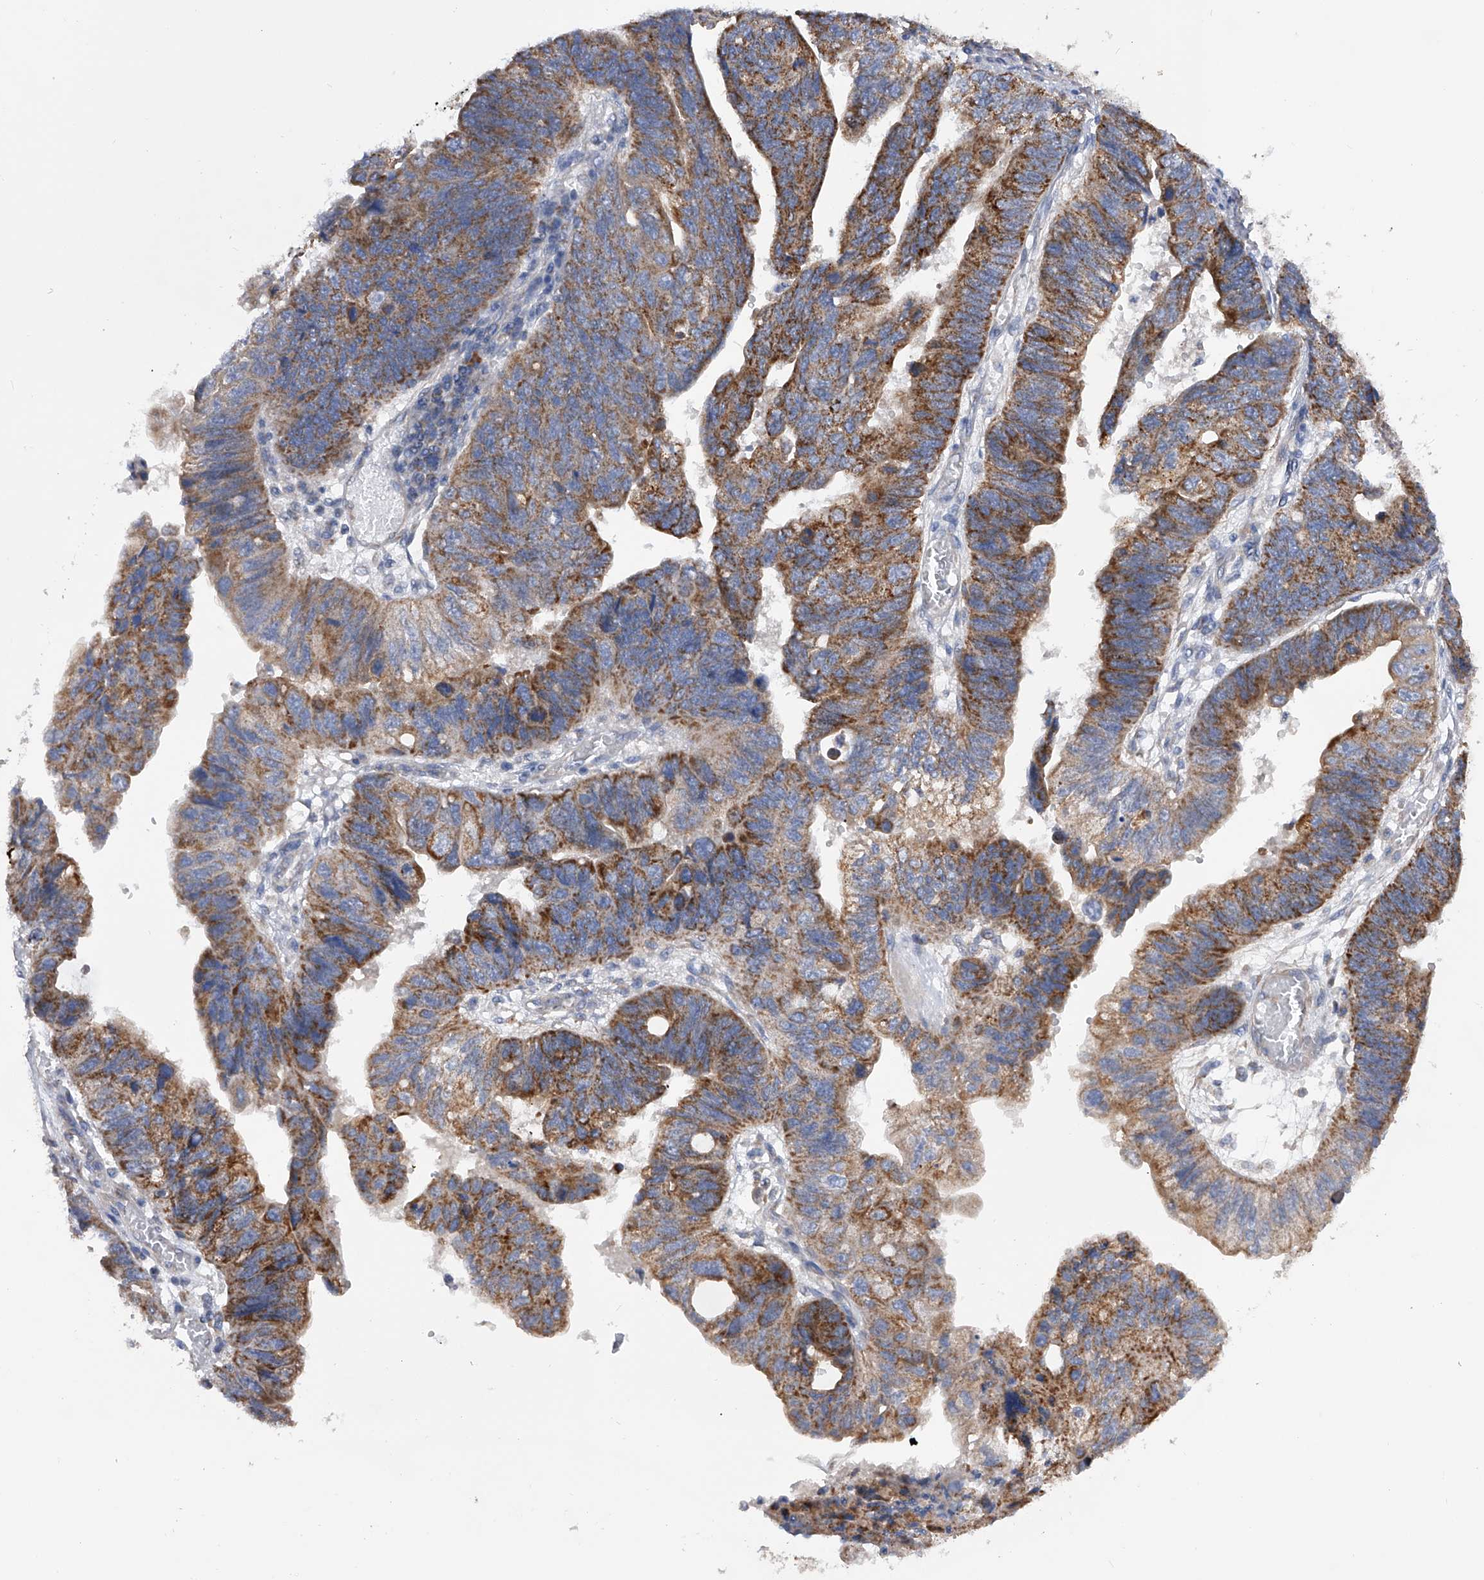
{"staining": {"intensity": "moderate", "quantity": ">75%", "location": "cytoplasmic/membranous"}, "tissue": "stomach cancer", "cell_type": "Tumor cells", "image_type": "cancer", "snomed": [{"axis": "morphology", "description": "Adenocarcinoma, NOS"}, {"axis": "topography", "description": "Stomach"}], "caption": "High-magnification brightfield microscopy of stomach adenocarcinoma stained with DAB (brown) and counterstained with hematoxylin (blue). tumor cells exhibit moderate cytoplasmic/membranous staining is identified in about>75% of cells. (Stains: DAB in brown, nuclei in blue, Microscopy: brightfield microscopy at high magnification).", "gene": "PDSS2", "patient": {"sex": "male", "age": 59}}